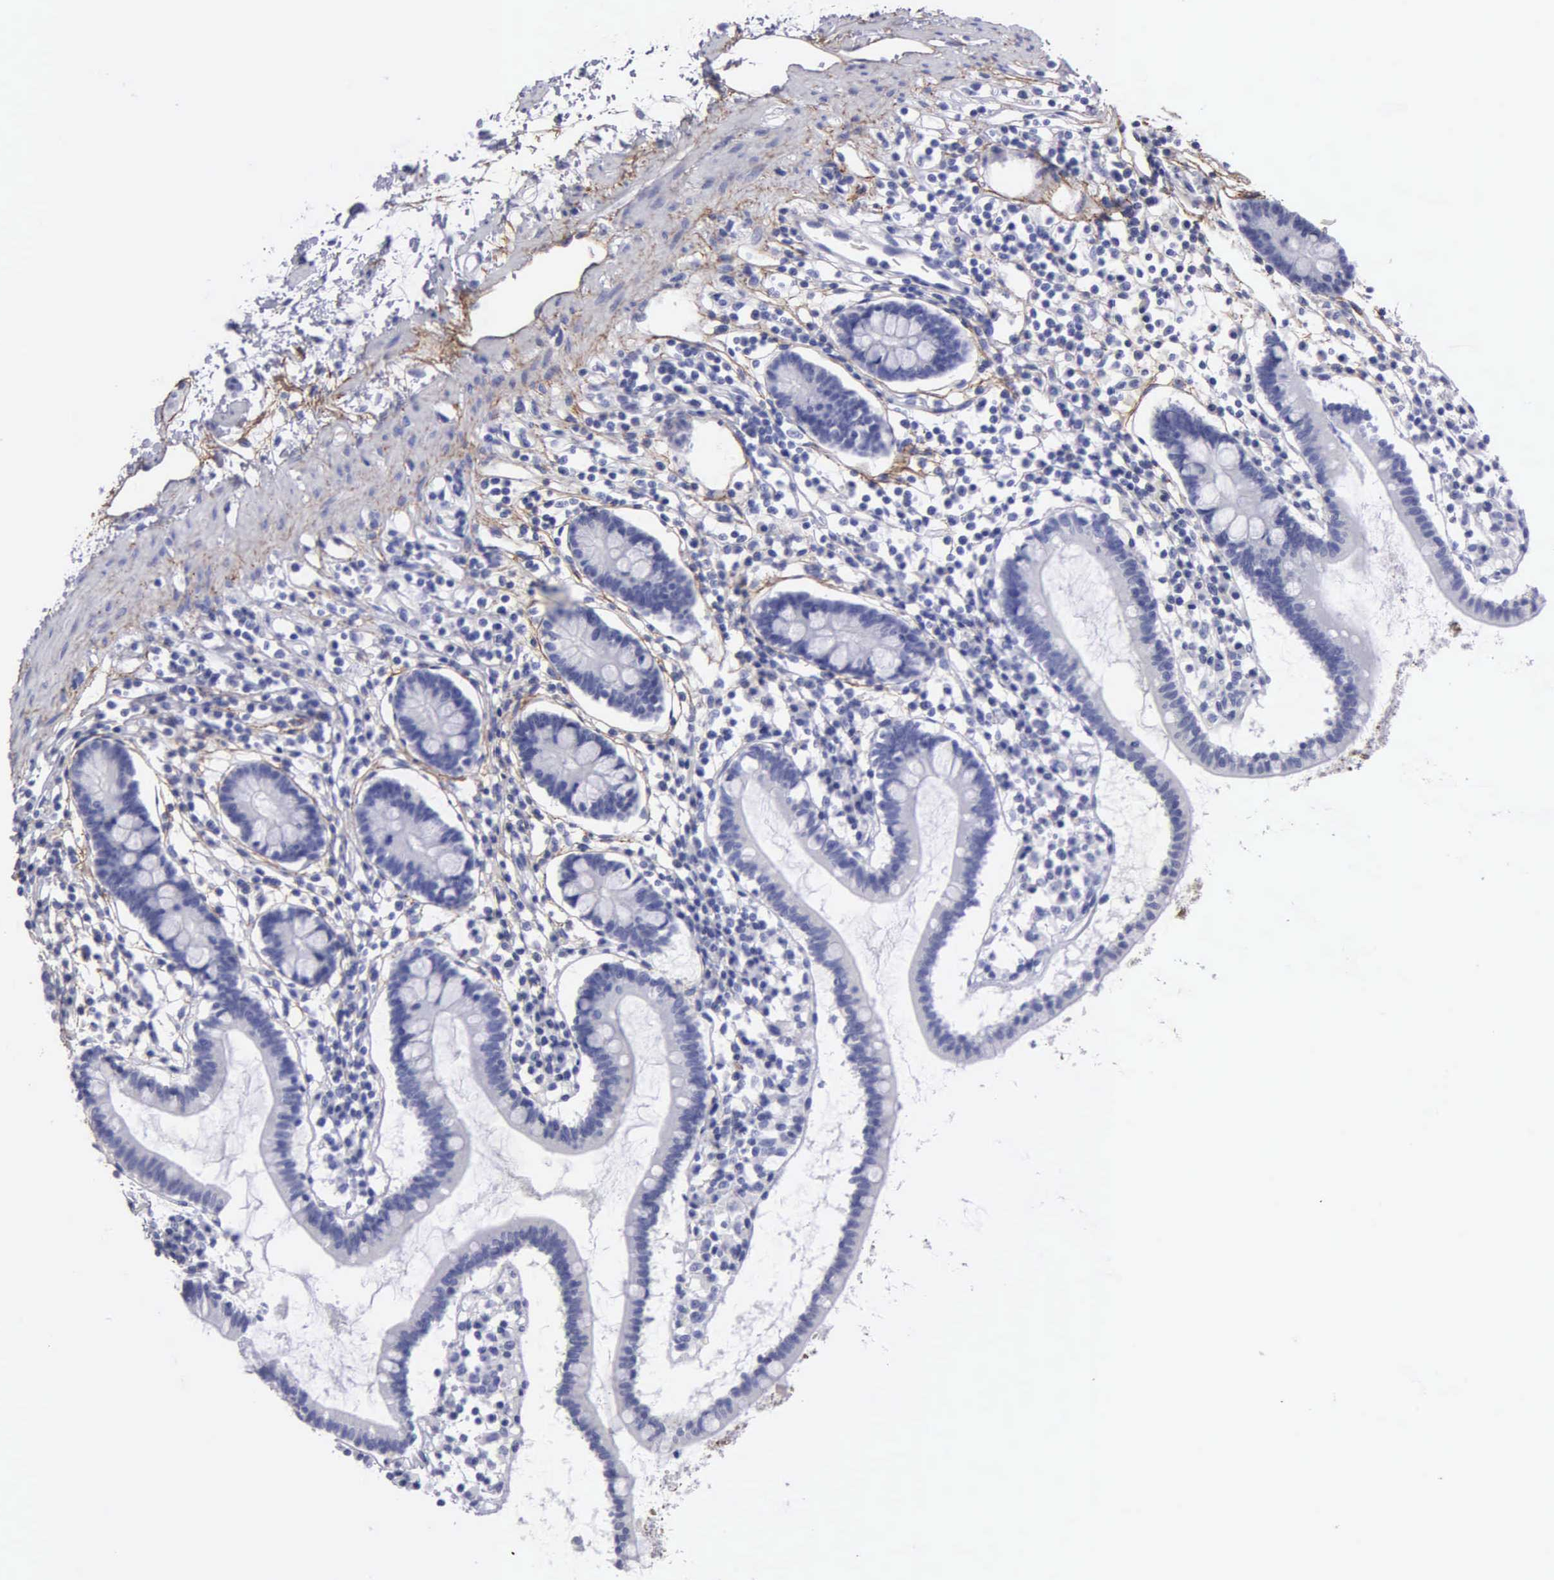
{"staining": {"intensity": "negative", "quantity": "none", "location": "none"}, "tissue": "small intestine", "cell_type": "Glandular cells", "image_type": "normal", "snomed": [{"axis": "morphology", "description": "Normal tissue, NOS"}, {"axis": "topography", "description": "Small intestine"}], "caption": "This image is of benign small intestine stained with immunohistochemistry (IHC) to label a protein in brown with the nuclei are counter-stained blue. There is no expression in glandular cells.", "gene": "FBLN5", "patient": {"sex": "female", "age": 37}}